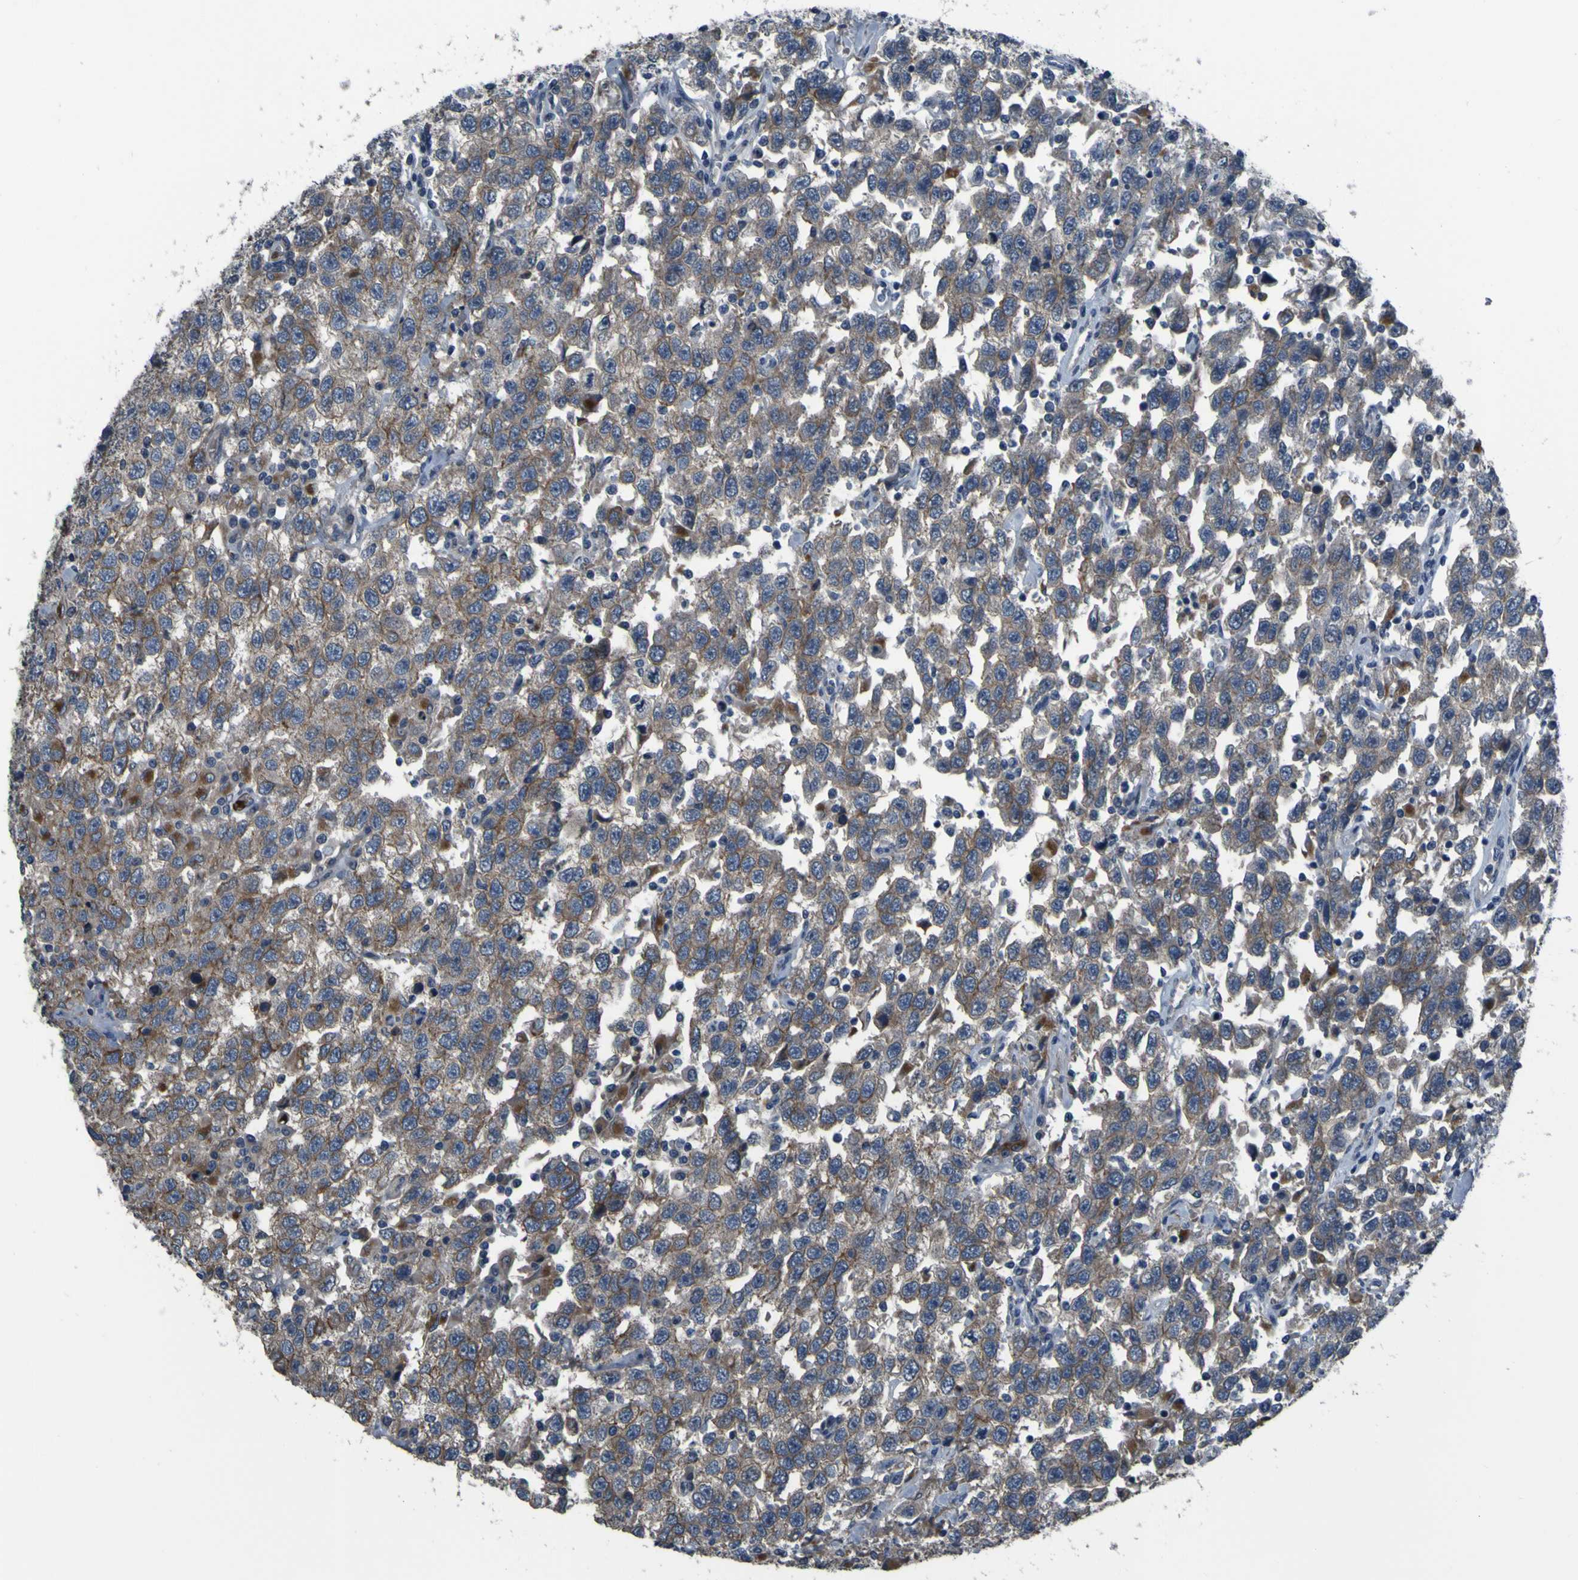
{"staining": {"intensity": "moderate", "quantity": "25%-75%", "location": "cytoplasmic/membranous"}, "tissue": "testis cancer", "cell_type": "Tumor cells", "image_type": "cancer", "snomed": [{"axis": "morphology", "description": "Seminoma, NOS"}, {"axis": "topography", "description": "Testis"}], "caption": "DAB (3,3'-diaminobenzidine) immunohistochemical staining of human testis cancer exhibits moderate cytoplasmic/membranous protein expression in about 25%-75% of tumor cells.", "gene": "GRAMD1A", "patient": {"sex": "male", "age": 41}}